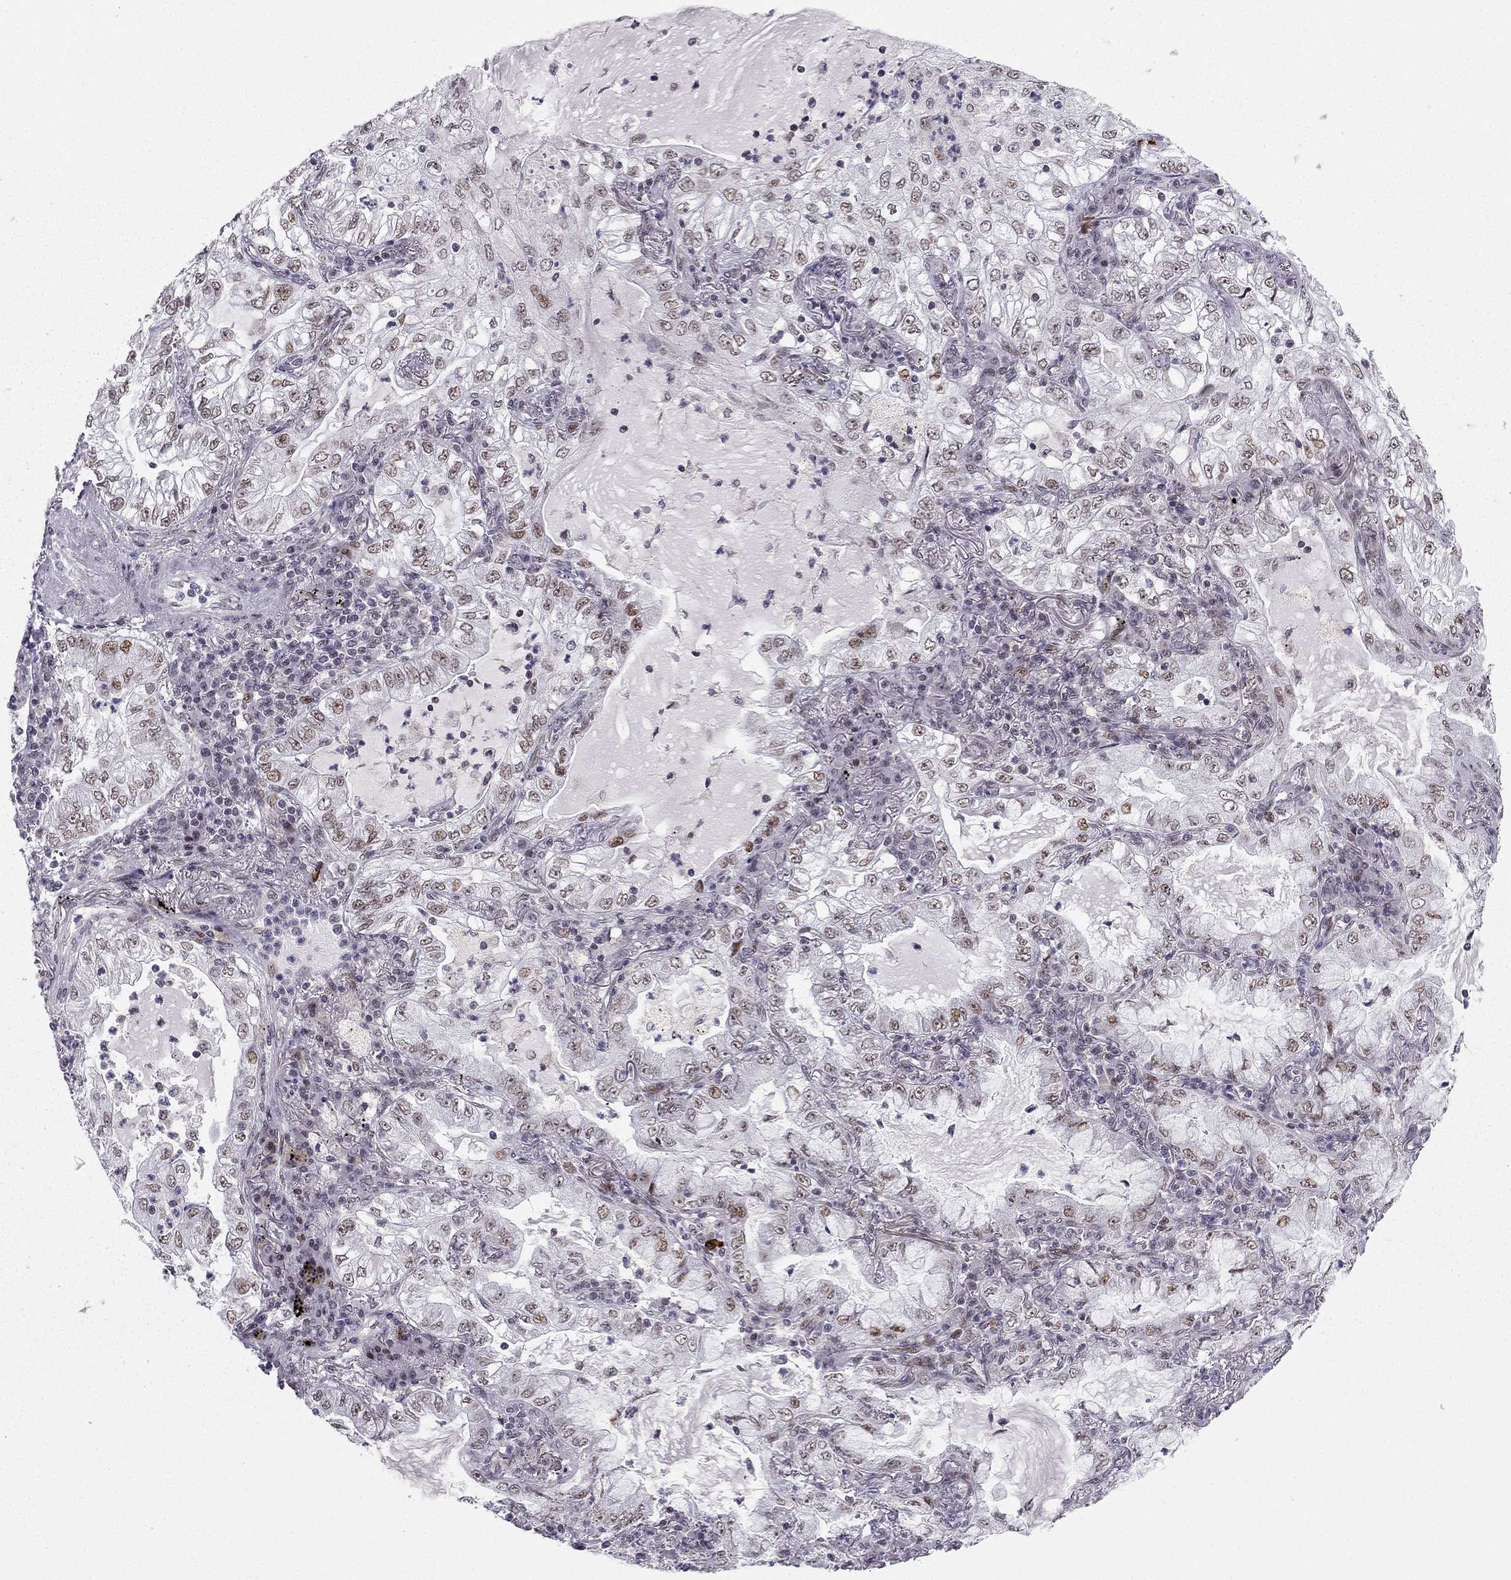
{"staining": {"intensity": "weak", "quantity": "25%-75%", "location": "nuclear"}, "tissue": "lung cancer", "cell_type": "Tumor cells", "image_type": "cancer", "snomed": [{"axis": "morphology", "description": "Adenocarcinoma, NOS"}, {"axis": "topography", "description": "Lung"}], "caption": "High-magnification brightfield microscopy of lung cancer (adenocarcinoma) stained with DAB (3,3'-diaminobenzidine) (brown) and counterstained with hematoxylin (blue). tumor cells exhibit weak nuclear positivity is identified in about25%-75% of cells. (Stains: DAB in brown, nuclei in blue, Microscopy: brightfield microscopy at high magnification).", "gene": "RPRD2", "patient": {"sex": "female", "age": 73}}